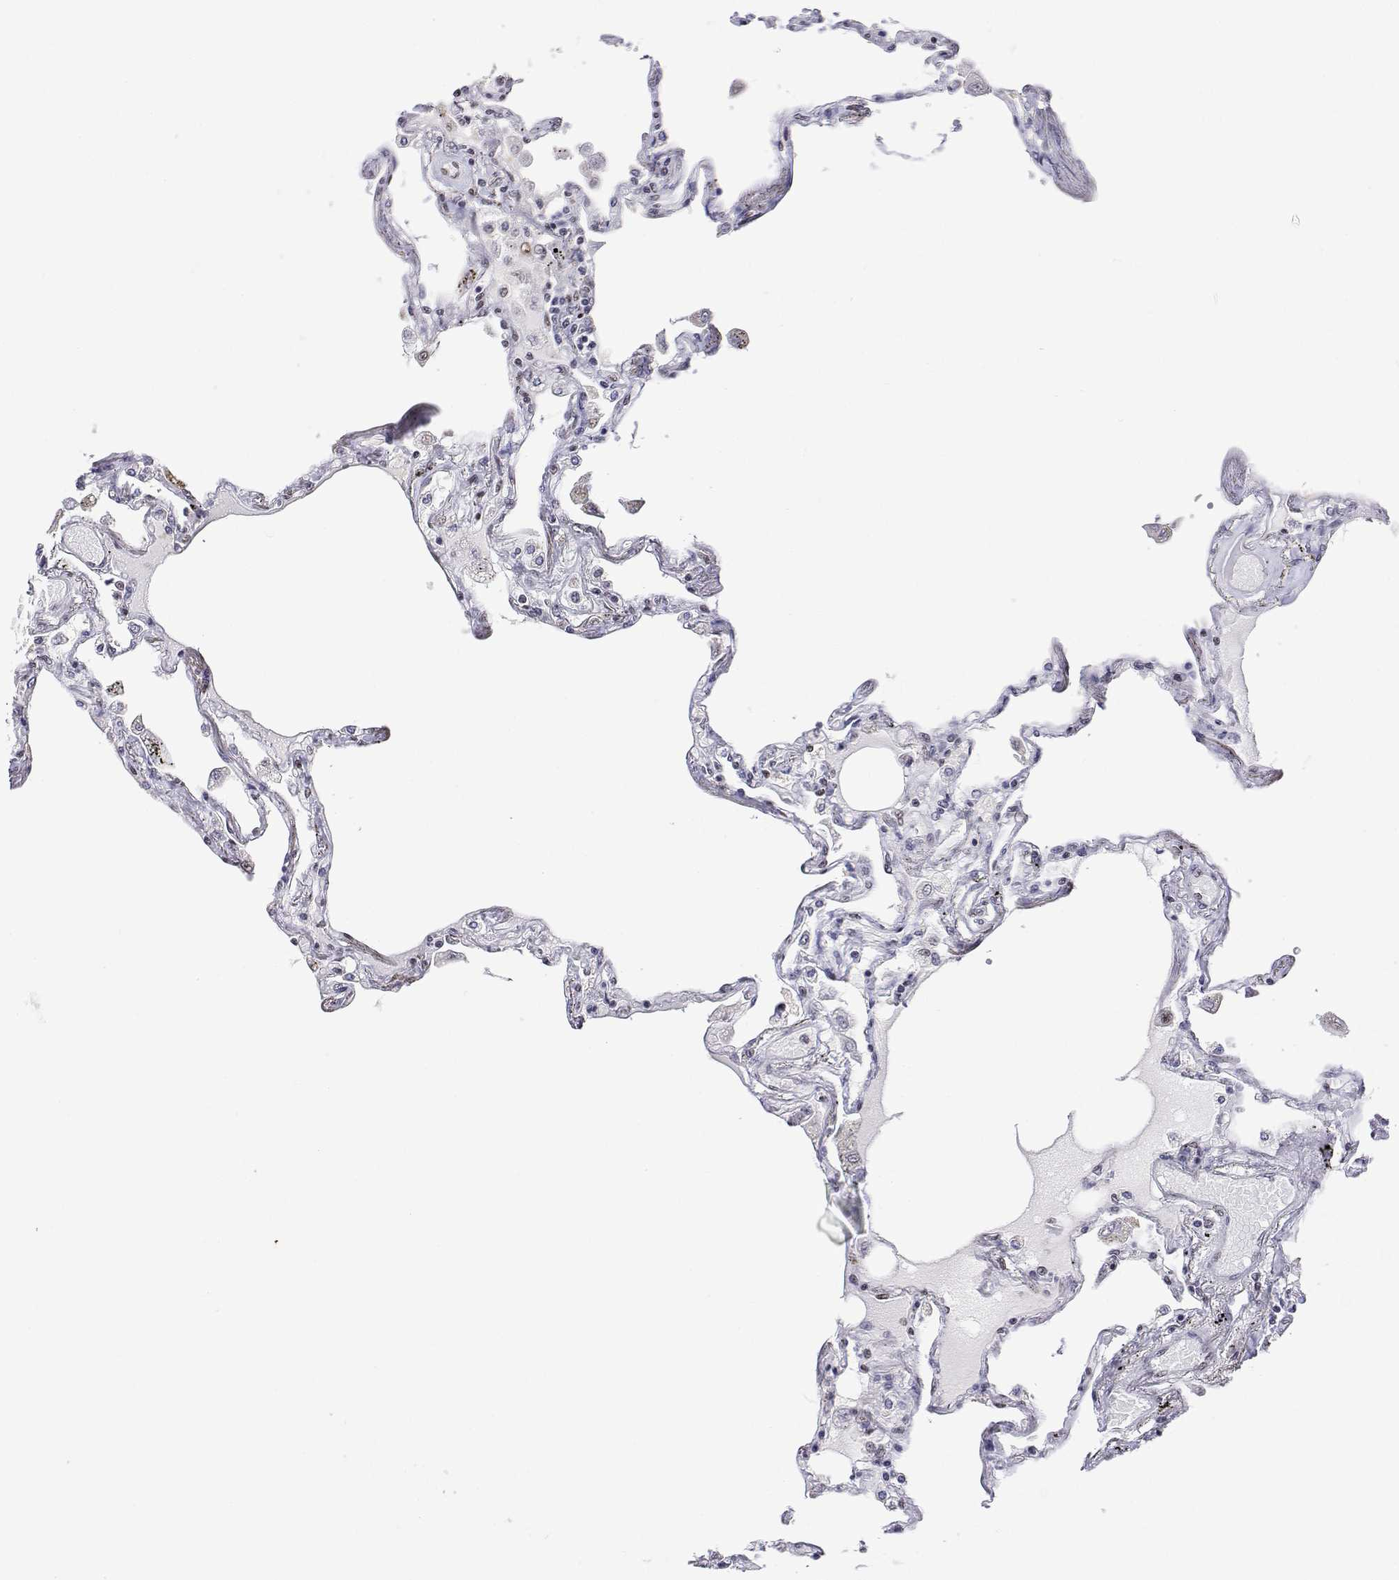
{"staining": {"intensity": "moderate", "quantity": "<25%", "location": "nuclear"}, "tissue": "lung", "cell_type": "Alveolar cells", "image_type": "normal", "snomed": [{"axis": "morphology", "description": "Normal tissue, NOS"}, {"axis": "morphology", "description": "Adenocarcinoma, NOS"}, {"axis": "topography", "description": "Cartilage tissue"}, {"axis": "topography", "description": "Lung"}], "caption": "Moderate nuclear staining is present in approximately <25% of alveolar cells in normal lung. The staining was performed using DAB, with brown indicating positive protein expression. Nuclei are stained blue with hematoxylin.", "gene": "ADAR", "patient": {"sex": "female", "age": 67}}